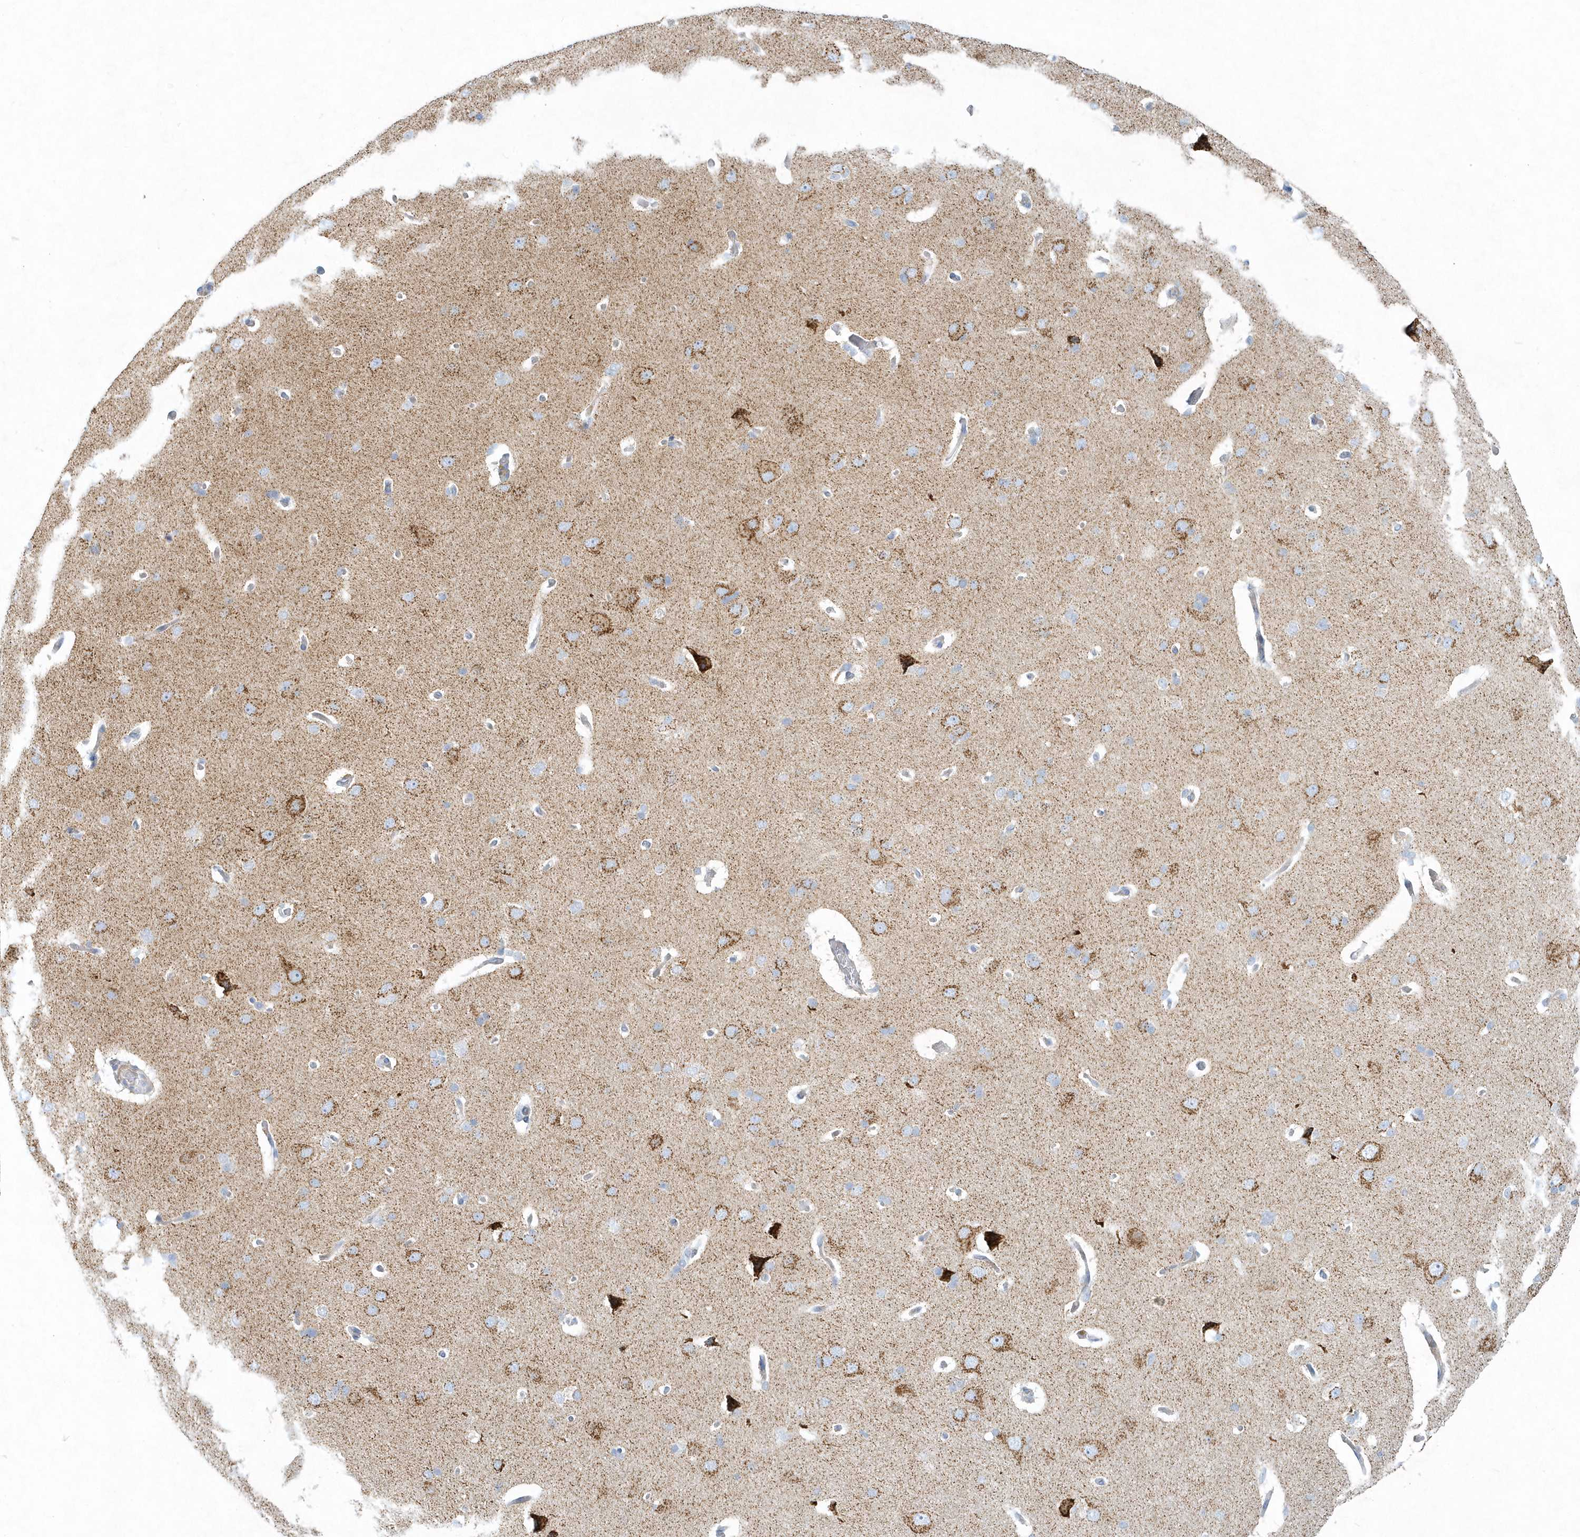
{"staining": {"intensity": "negative", "quantity": "none", "location": "none"}, "tissue": "cerebral cortex", "cell_type": "Endothelial cells", "image_type": "normal", "snomed": [{"axis": "morphology", "description": "Normal tissue, NOS"}, {"axis": "topography", "description": "Cerebral cortex"}], "caption": "Cerebral cortex stained for a protein using immunohistochemistry (IHC) shows no expression endothelial cells.", "gene": "DNAH1", "patient": {"sex": "male", "age": 62}}